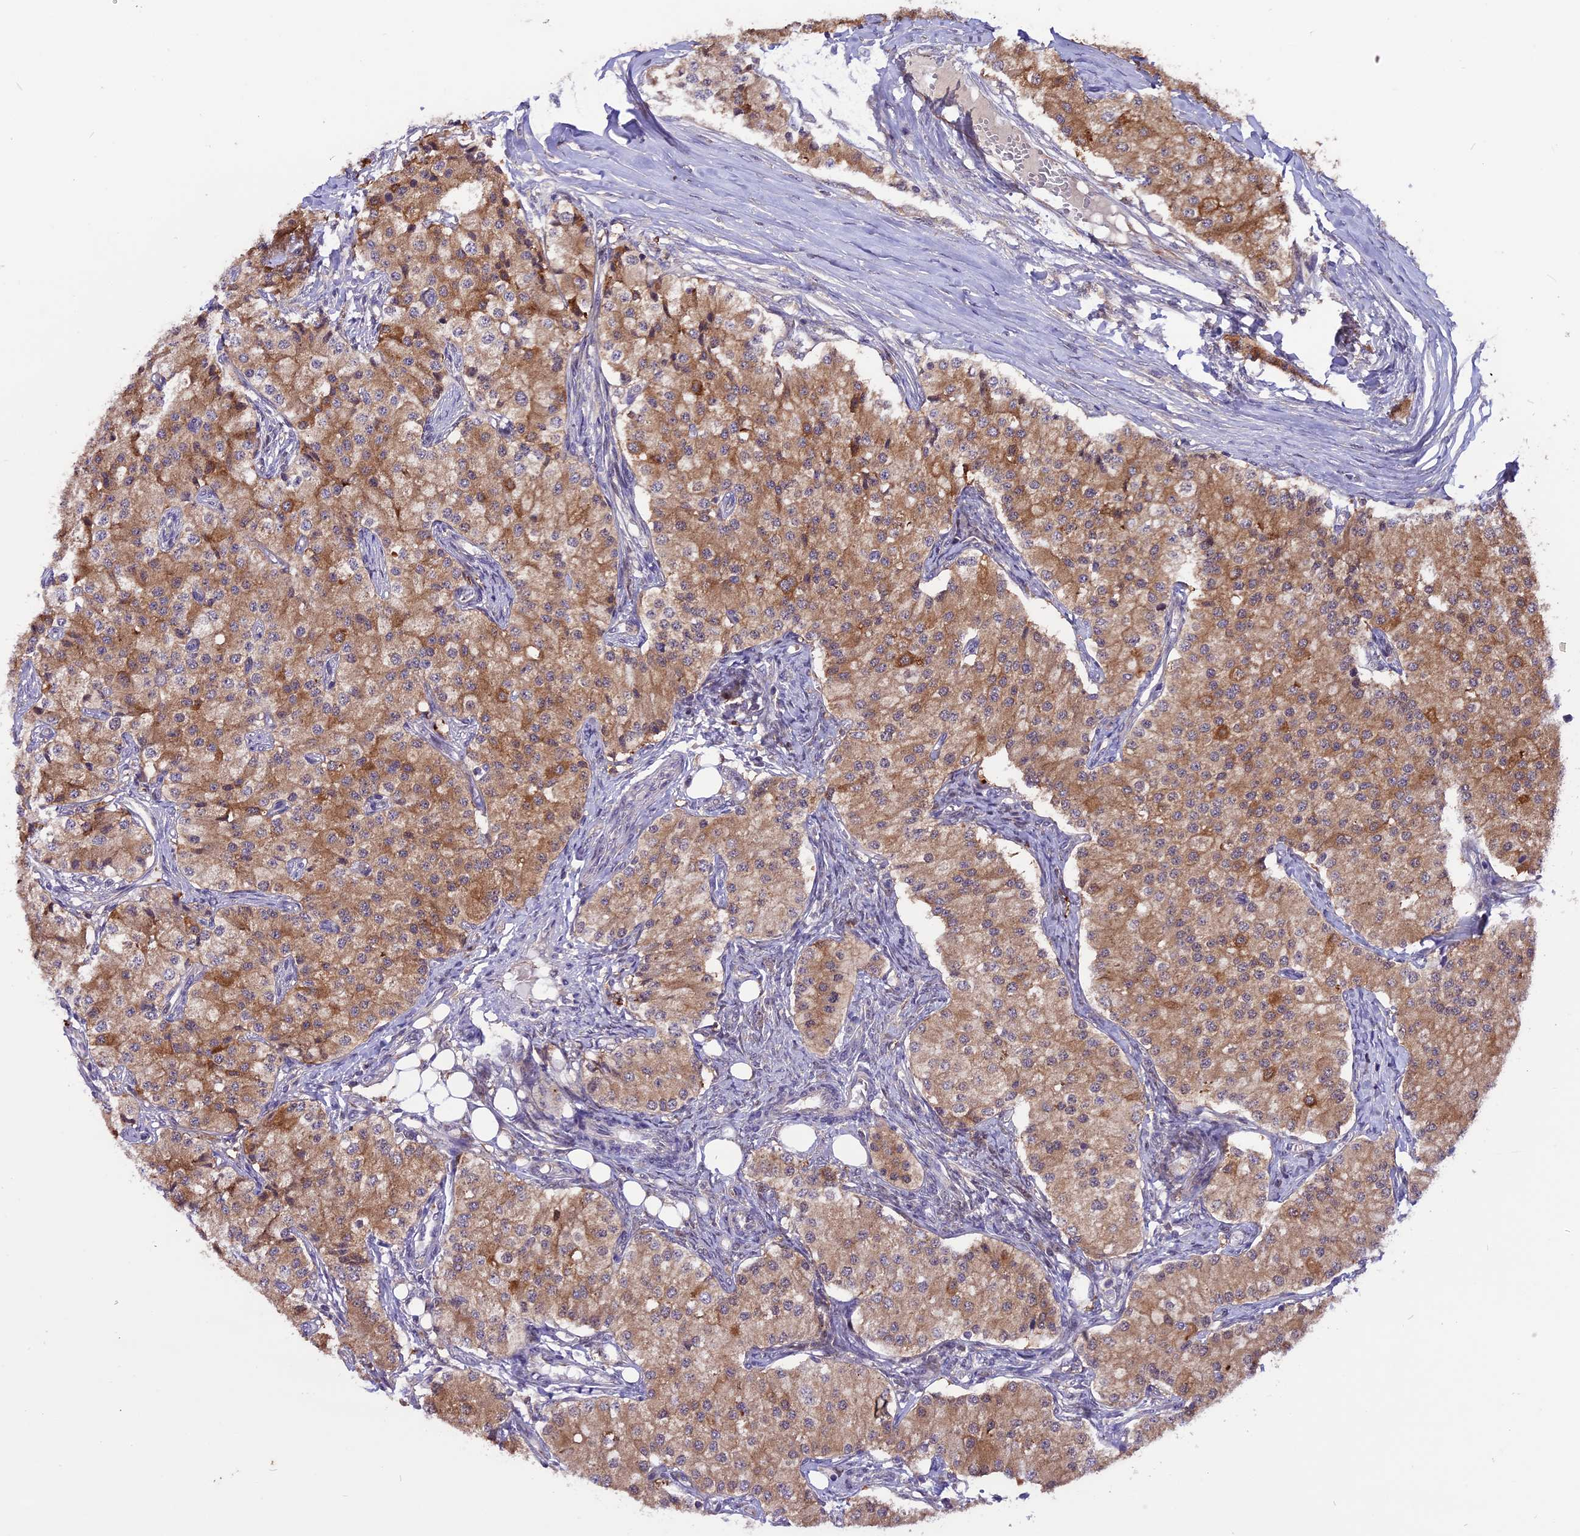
{"staining": {"intensity": "moderate", "quantity": ">75%", "location": "cytoplasmic/membranous"}, "tissue": "carcinoid", "cell_type": "Tumor cells", "image_type": "cancer", "snomed": [{"axis": "morphology", "description": "Carcinoid, malignant, NOS"}, {"axis": "topography", "description": "Colon"}], "caption": "Carcinoid stained for a protein (brown) displays moderate cytoplasmic/membranous positive staining in about >75% of tumor cells.", "gene": "XKR7", "patient": {"sex": "female", "age": 52}}